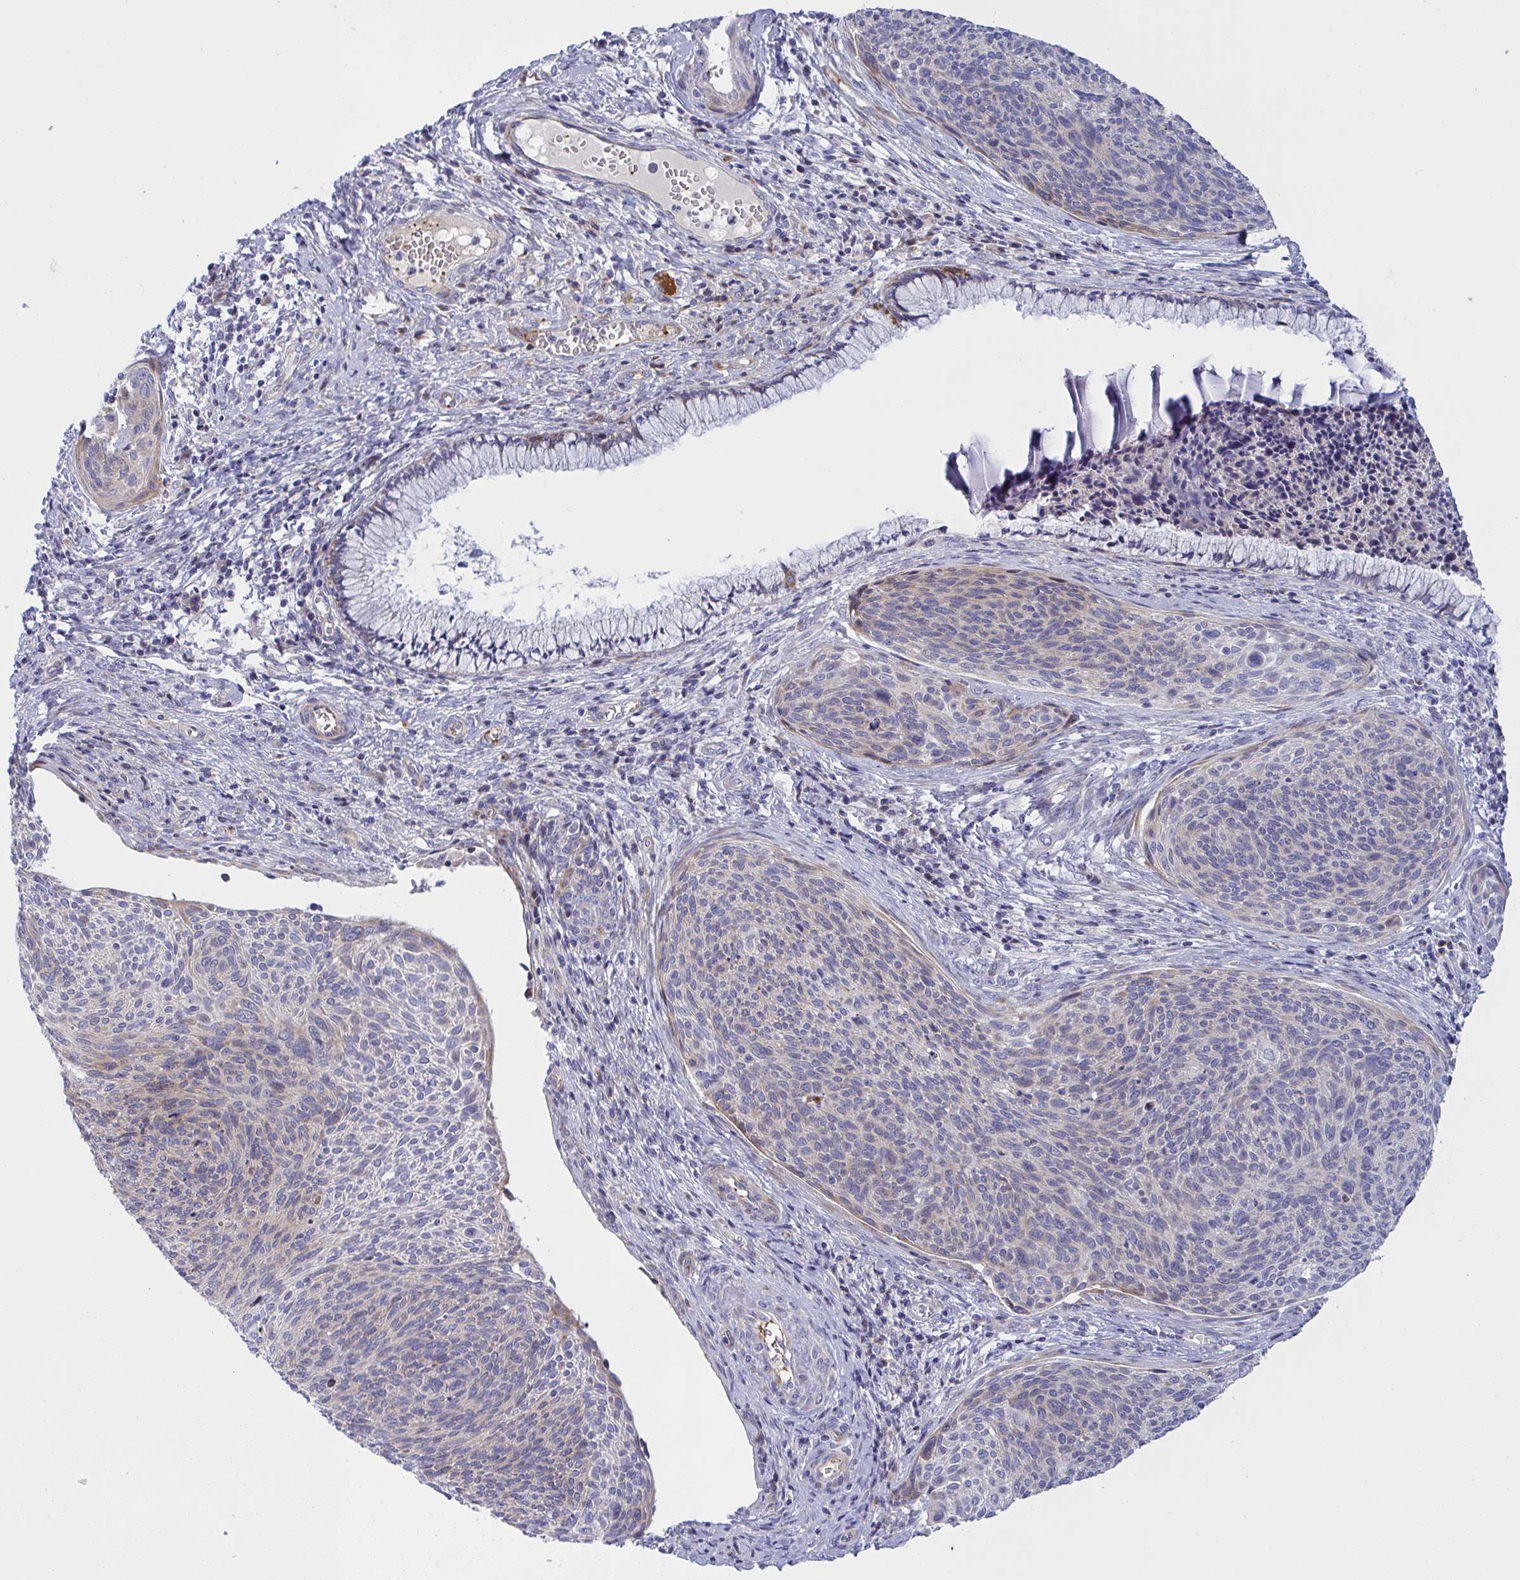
{"staining": {"intensity": "weak", "quantity": "25%-75%", "location": "cytoplasmic/membranous"}, "tissue": "cervical cancer", "cell_type": "Tumor cells", "image_type": "cancer", "snomed": [{"axis": "morphology", "description": "Squamous cell carcinoma, NOS"}, {"axis": "topography", "description": "Cervix"}], "caption": "Immunohistochemistry image of neoplastic tissue: human squamous cell carcinoma (cervical) stained using IHC displays low levels of weak protein expression localized specifically in the cytoplasmic/membranous of tumor cells, appearing as a cytoplasmic/membranous brown color.", "gene": "NTN1", "patient": {"sex": "female", "age": 49}}